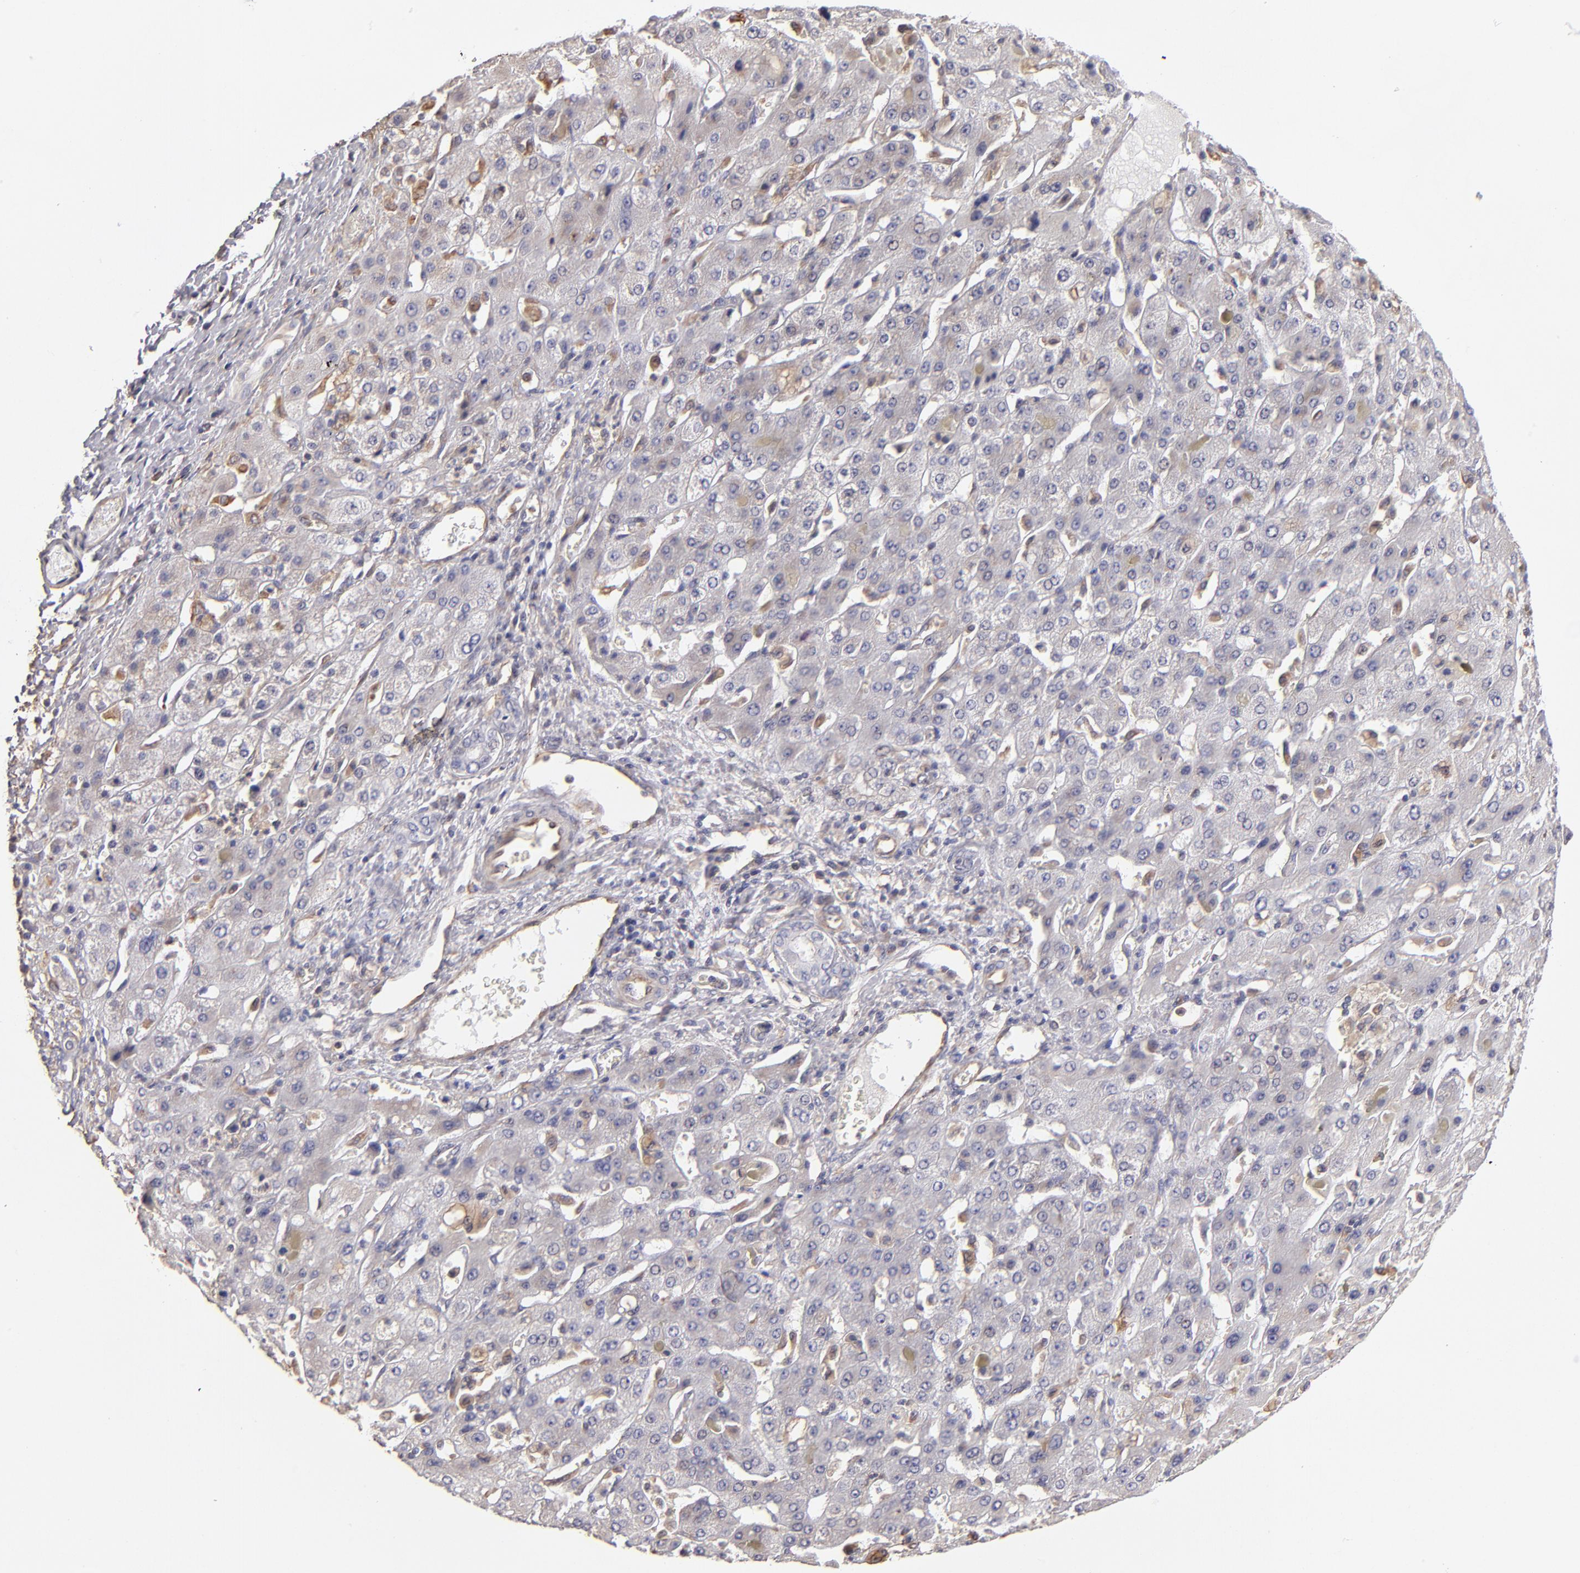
{"staining": {"intensity": "negative", "quantity": "none", "location": "none"}, "tissue": "liver cancer", "cell_type": "Tumor cells", "image_type": "cancer", "snomed": [{"axis": "morphology", "description": "Cholangiocarcinoma"}, {"axis": "topography", "description": "Liver"}], "caption": "The image reveals no staining of tumor cells in cholangiocarcinoma (liver). (DAB immunohistochemistry with hematoxylin counter stain).", "gene": "ABCC1", "patient": {"sex": "female", "age": 52}}